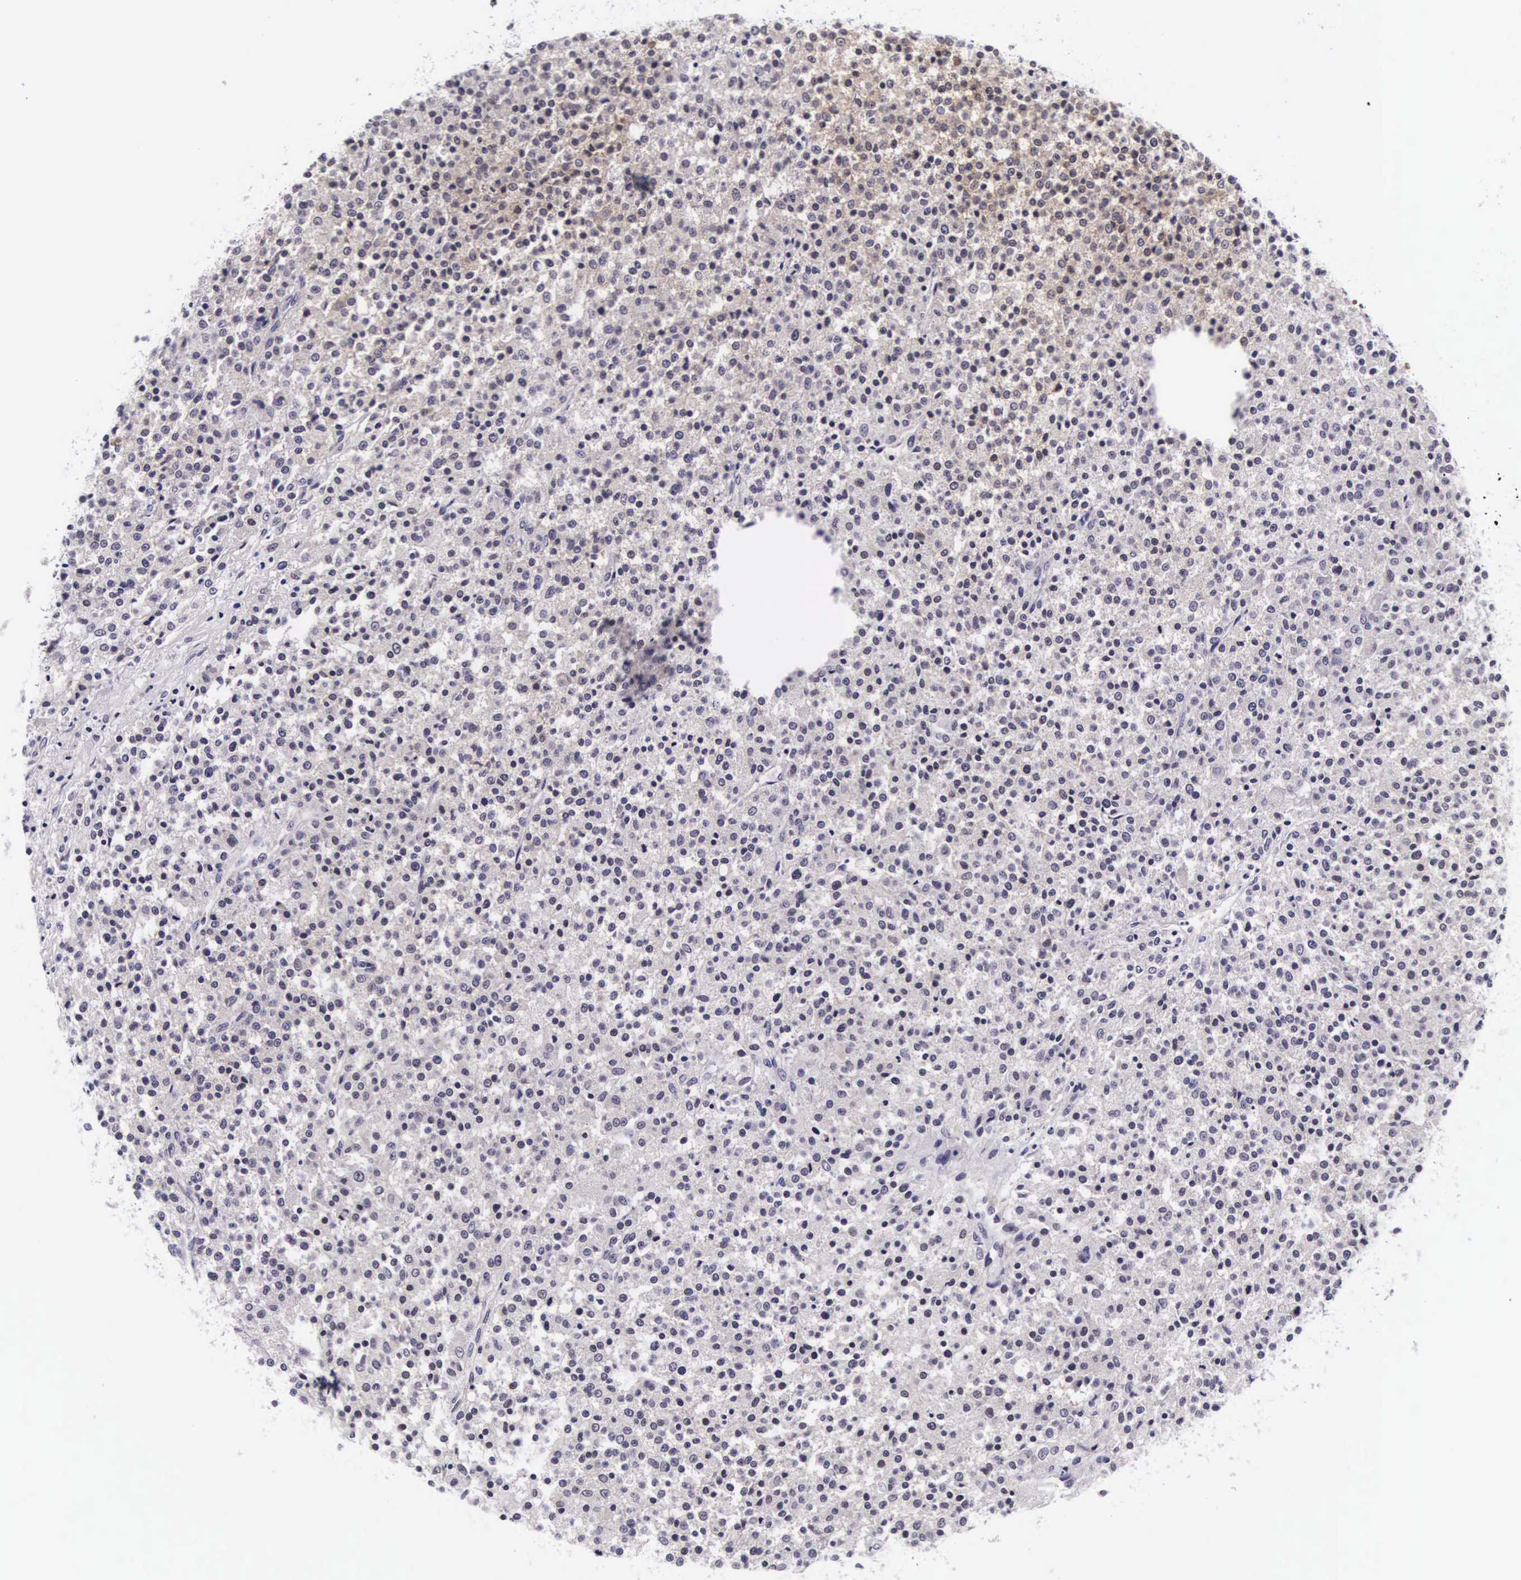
{"staining": {"intensity": "negative", "quantity": "none", "location": "none"}, "tissue": "testis cancer", "cell_type": "Tumor cells", "image_type": "cancer", "snomed": [{"axis": "morphology", "description": "Seminoma, NOS"}, {"axis": "topography", "description": "Testis"}], "caption": "An immunohistochemistry image of testis cancer (seminoma) is shown. There is no staining in tumor cells of testis cancer (seminoma). Nuclei are stained in blue.", "gene": "PHETA2", "patient": {"sex": "male", "age": 59}}